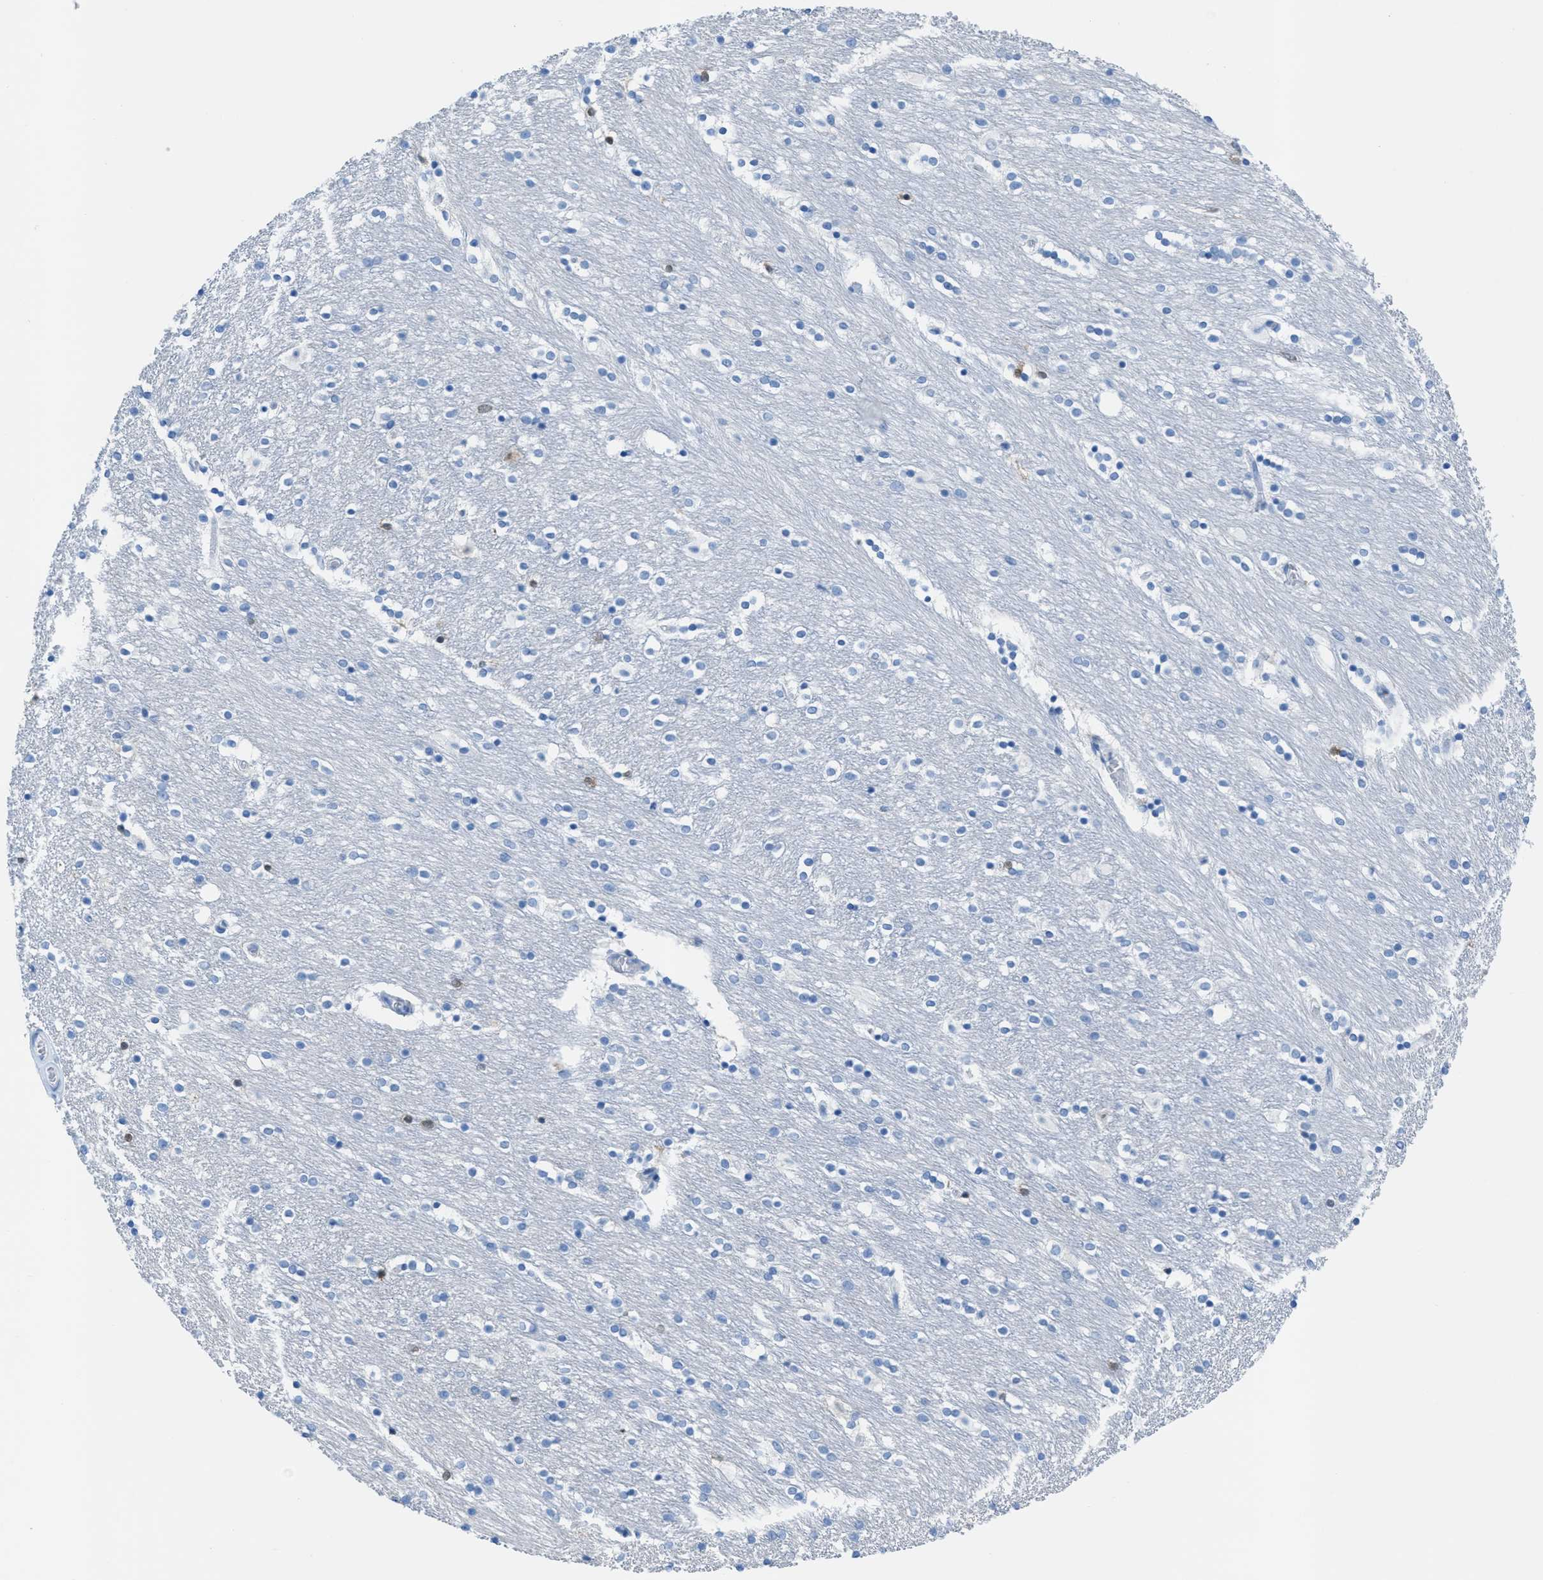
{"staining": {"intensity": "weak", "quantity": "<25%", "location": "nuclear"}, "tissue": "caudate", "cell_type": "Glial cells", "image_type": "normal", "snomed": [{"axis": "morphology", "description": "Normal tissue, NOS"}, {"axis": "topography", "description": "Lateral ventricle wall"}], "caption": "Immunohistochemistry (IHC) photomicrograph of benign caudate: caudate stained with DAB reveals no significant protein expression in glial cells.", "gene": "CDKN2A", "patient": {"sex": "female", "age": 54}}